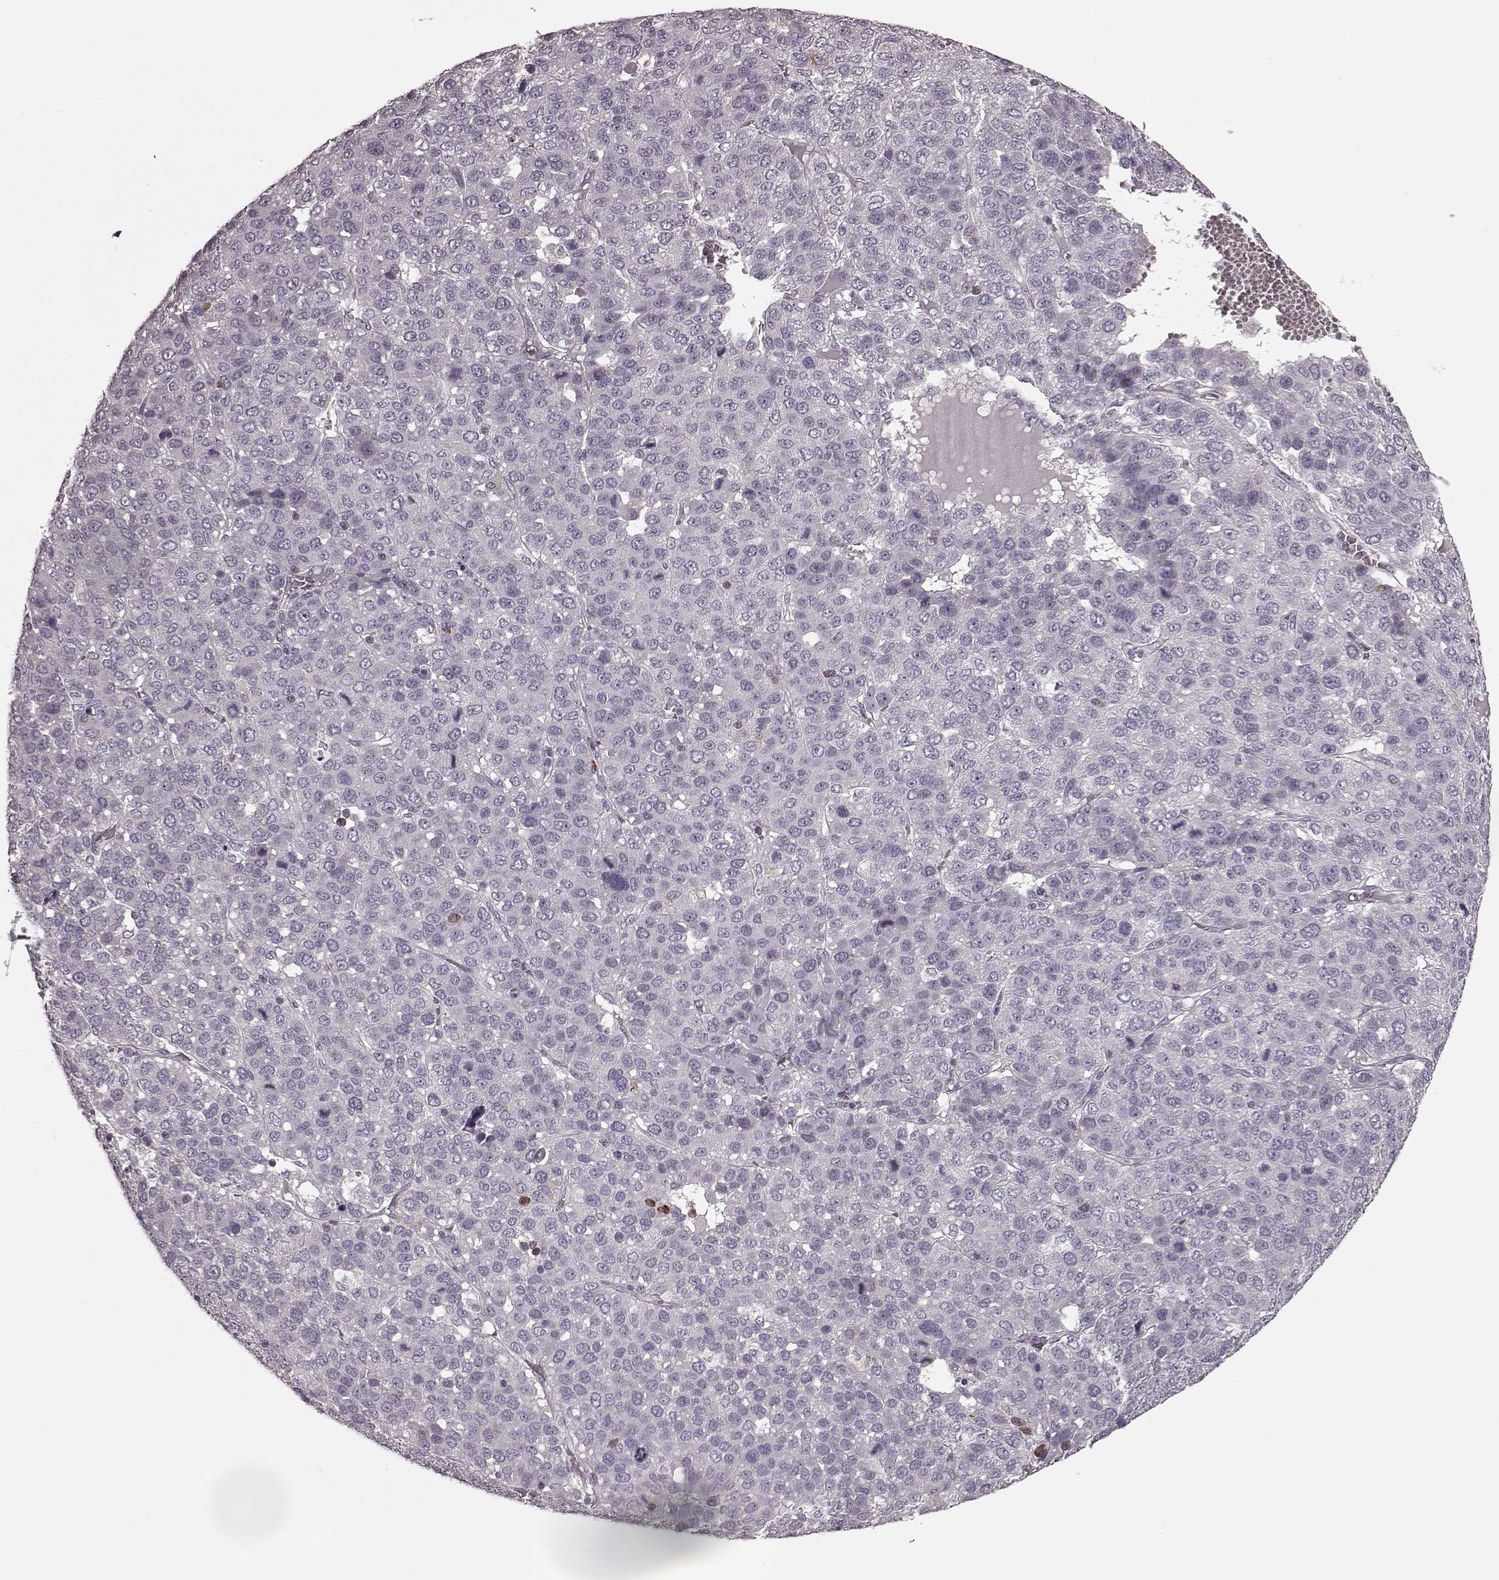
{"staining": {"intensity": "negative", "quantity": "none", "location": "none"}, "tissue": "liver cancer", "cell_type": "Tumor cells", "image_type": "cancer", "snomed": [{"axis": "morphology", "description": "Carcinoma, Hepatocellular, NOS"}, {"axis": "topography", "description": "Liver"}], "caption": "A micrograph of human hepatocellular carcinoma (liver) is negative for staining in tumor cells.", "gene": "CD28", "patient": {"sex": "male", "age": 69}}